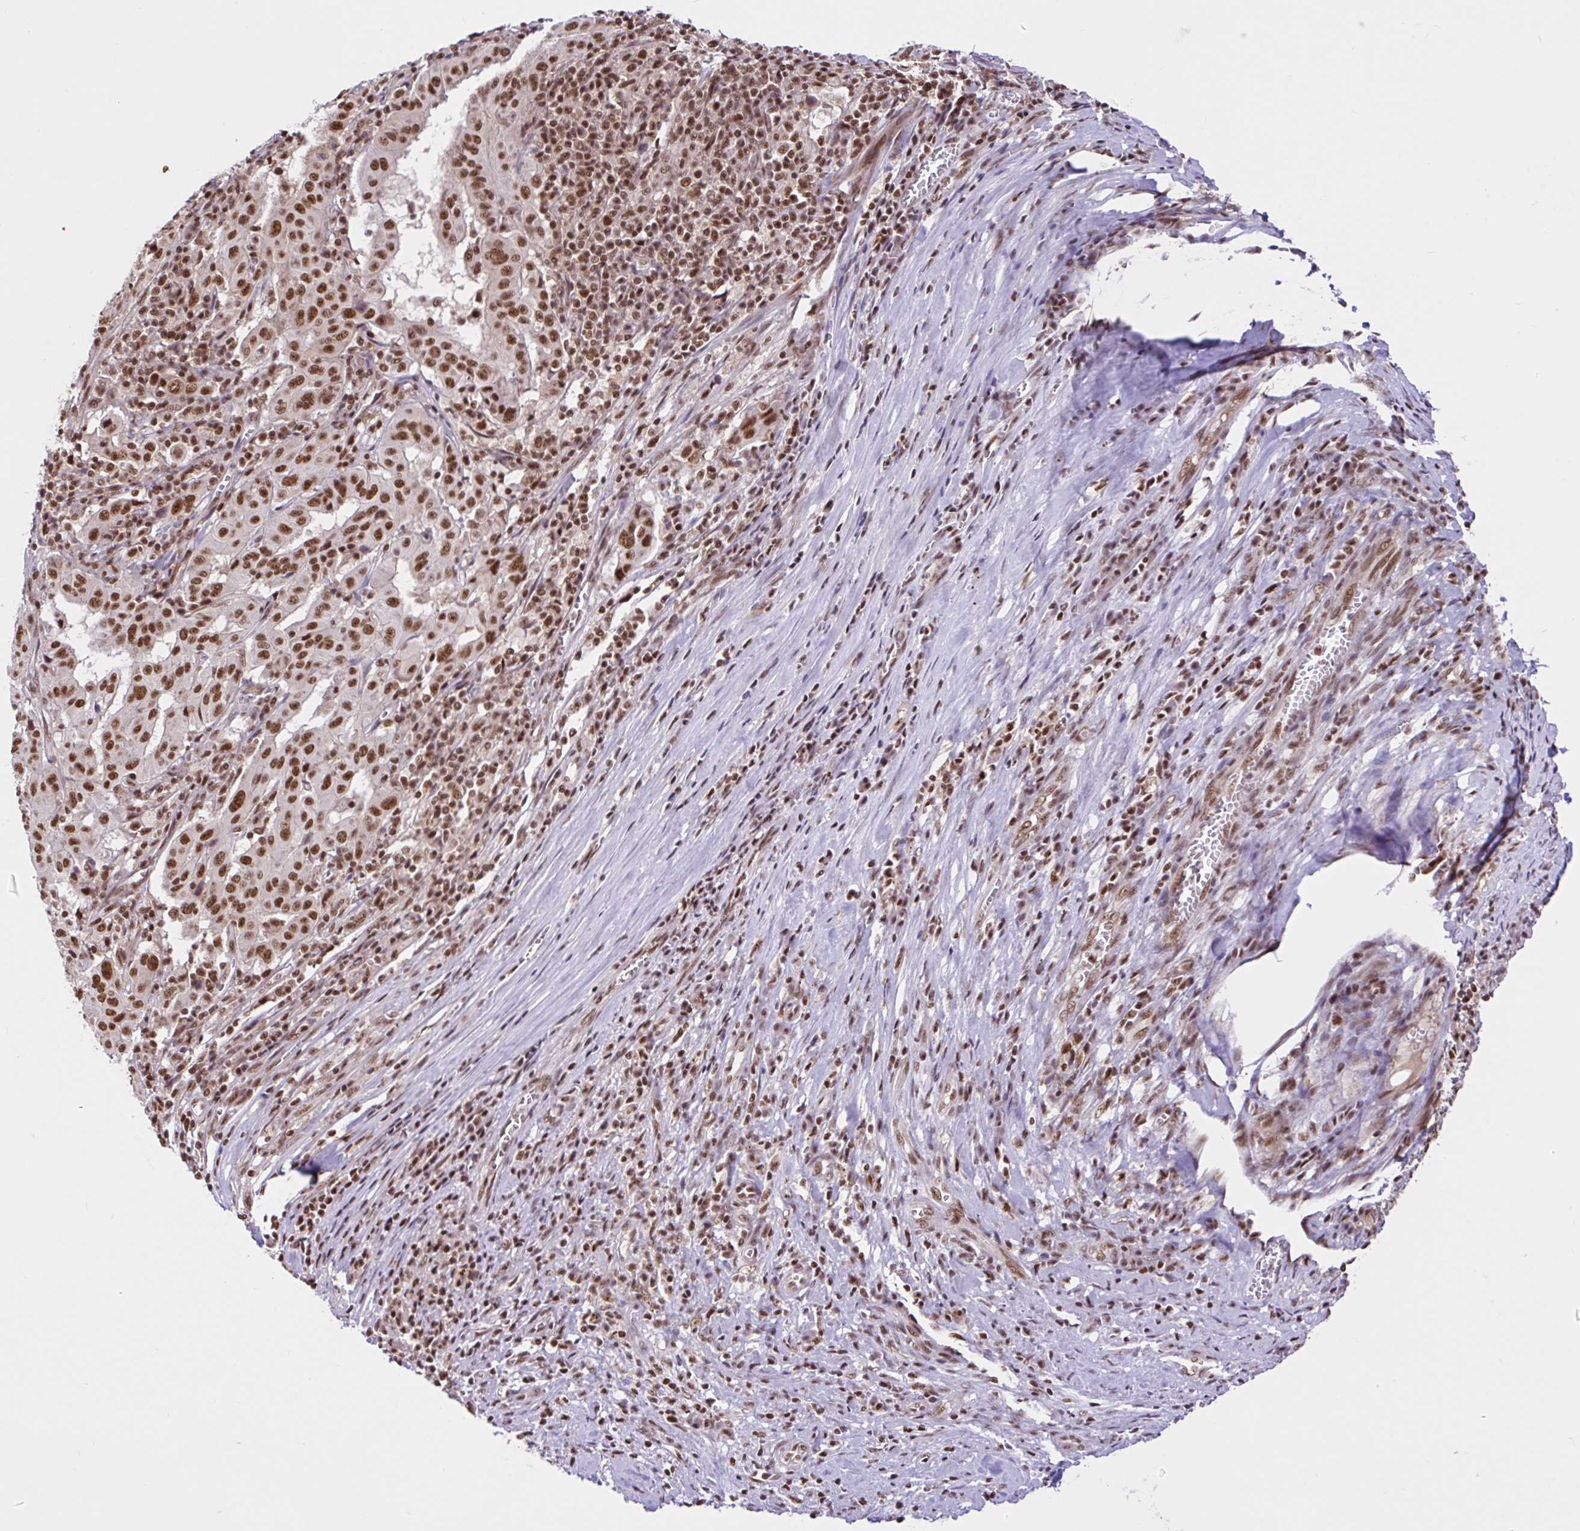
{"staining": {"intensity": "strong", "quantity": ">75%", "location": "nuclear"}, "tissue": "pancreatic cancer", "cell_type": "Tumor cells", "image_type": "cancer", "snomed": [{"axis": "morphology", "description": "Adenocarcinoma, NOS"}, {"axis": "topography", "description": "Pancreas"}], "caption": "This is an image of IHC staining of pancreatic adenocarcinoma, which shows strong staining in the nuclear of tumor cells.", "gene": "CCDC12", "patient": {"sex": "male", "age": 63}}